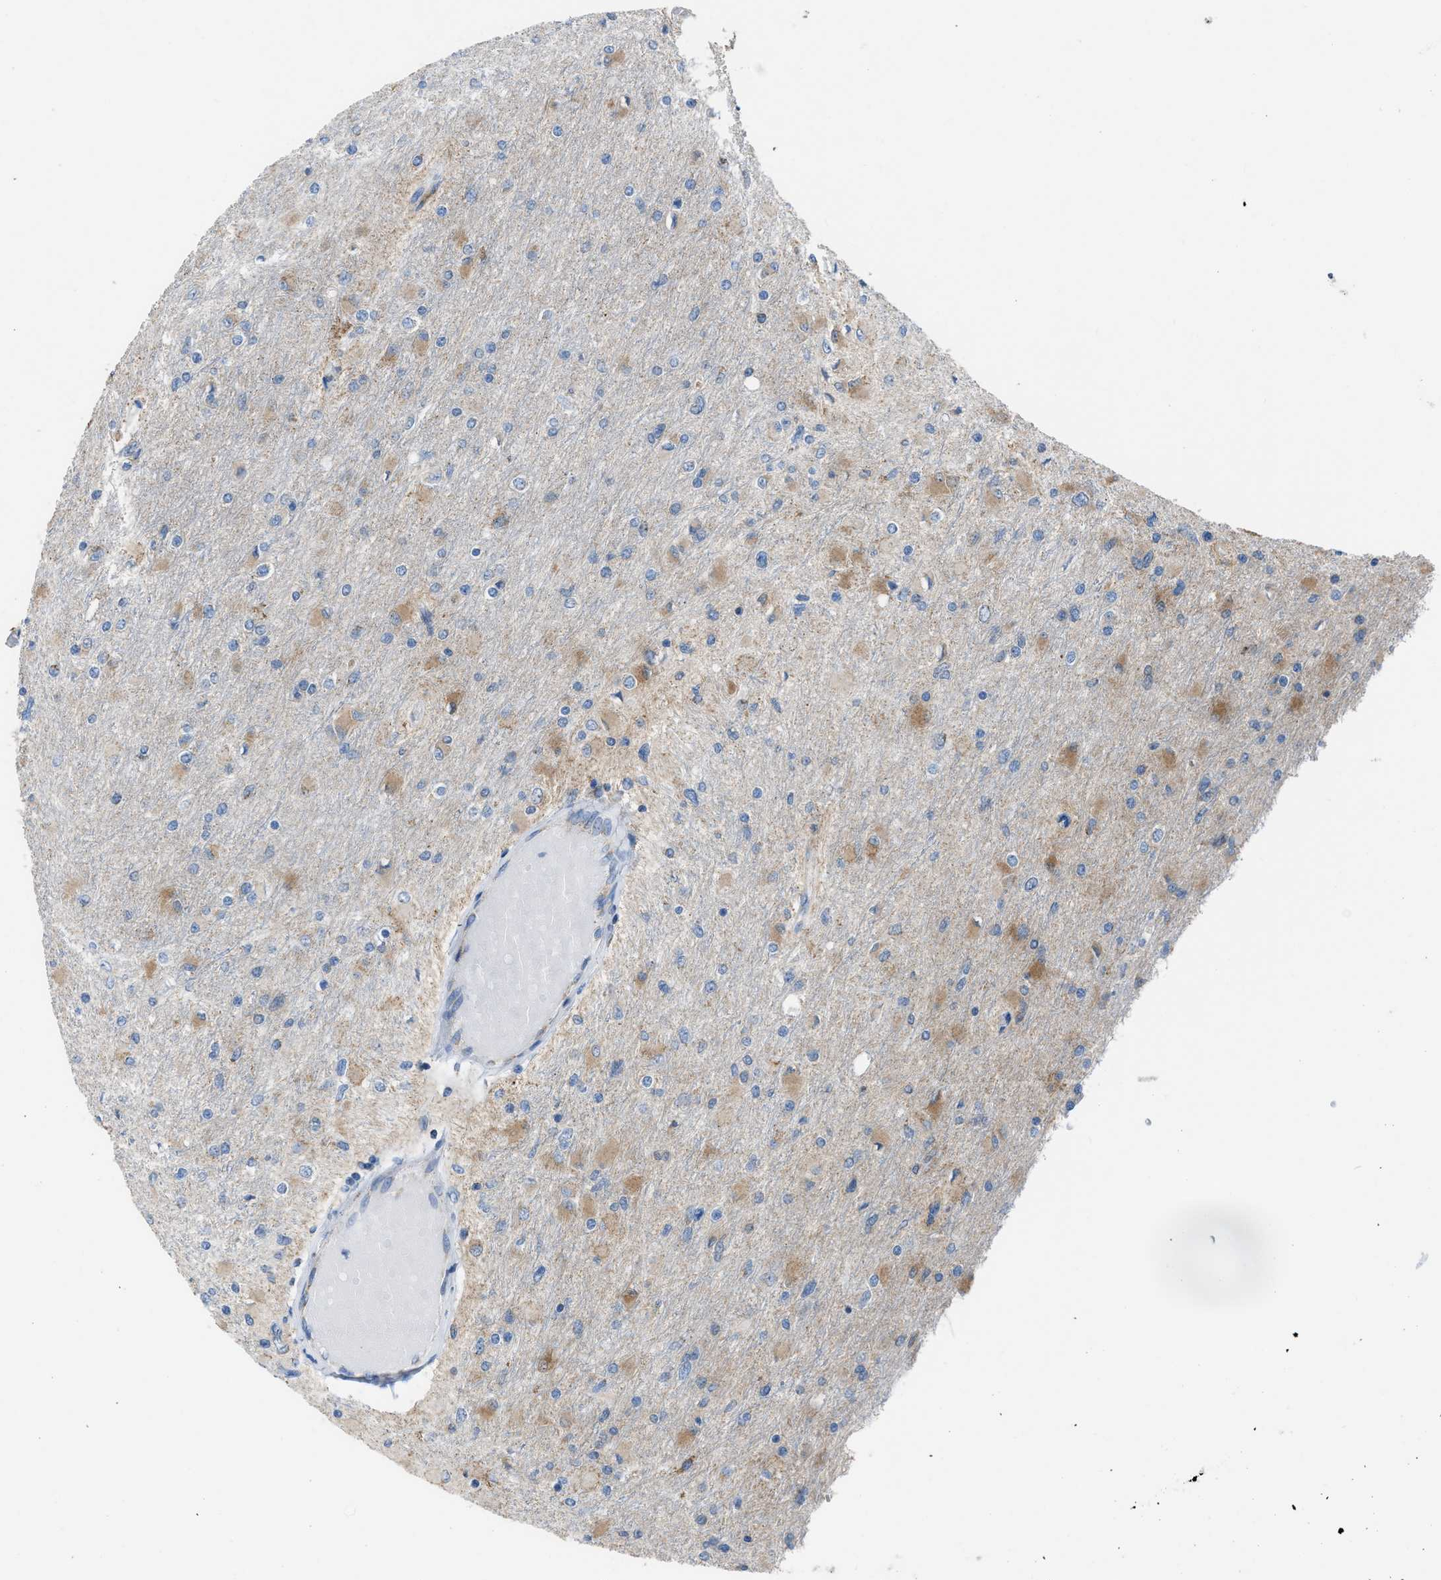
{"staining": {"intensity": "moderate", "quantity": "25%-75%", "location": "cytoplasmic/membranous"}, "tissue": "glioma", "cell_type": "Tumor cells", "image_type": "cancer", "snomed": [{"axis": "morphology", "description": "Glioma, malignant, High grade"}, {"axis": "topography", "description": "Cerebral cortex"}], "caption": "Immunohistochemistry image of human glioma stained for a protein (brown), which demonstrates medium levels of moderate cytoplasmic/membranous staining in about 25%-75% of tumor cells.", "gene": "ETFB", "patient": {"sex": "female", "age": 36}}